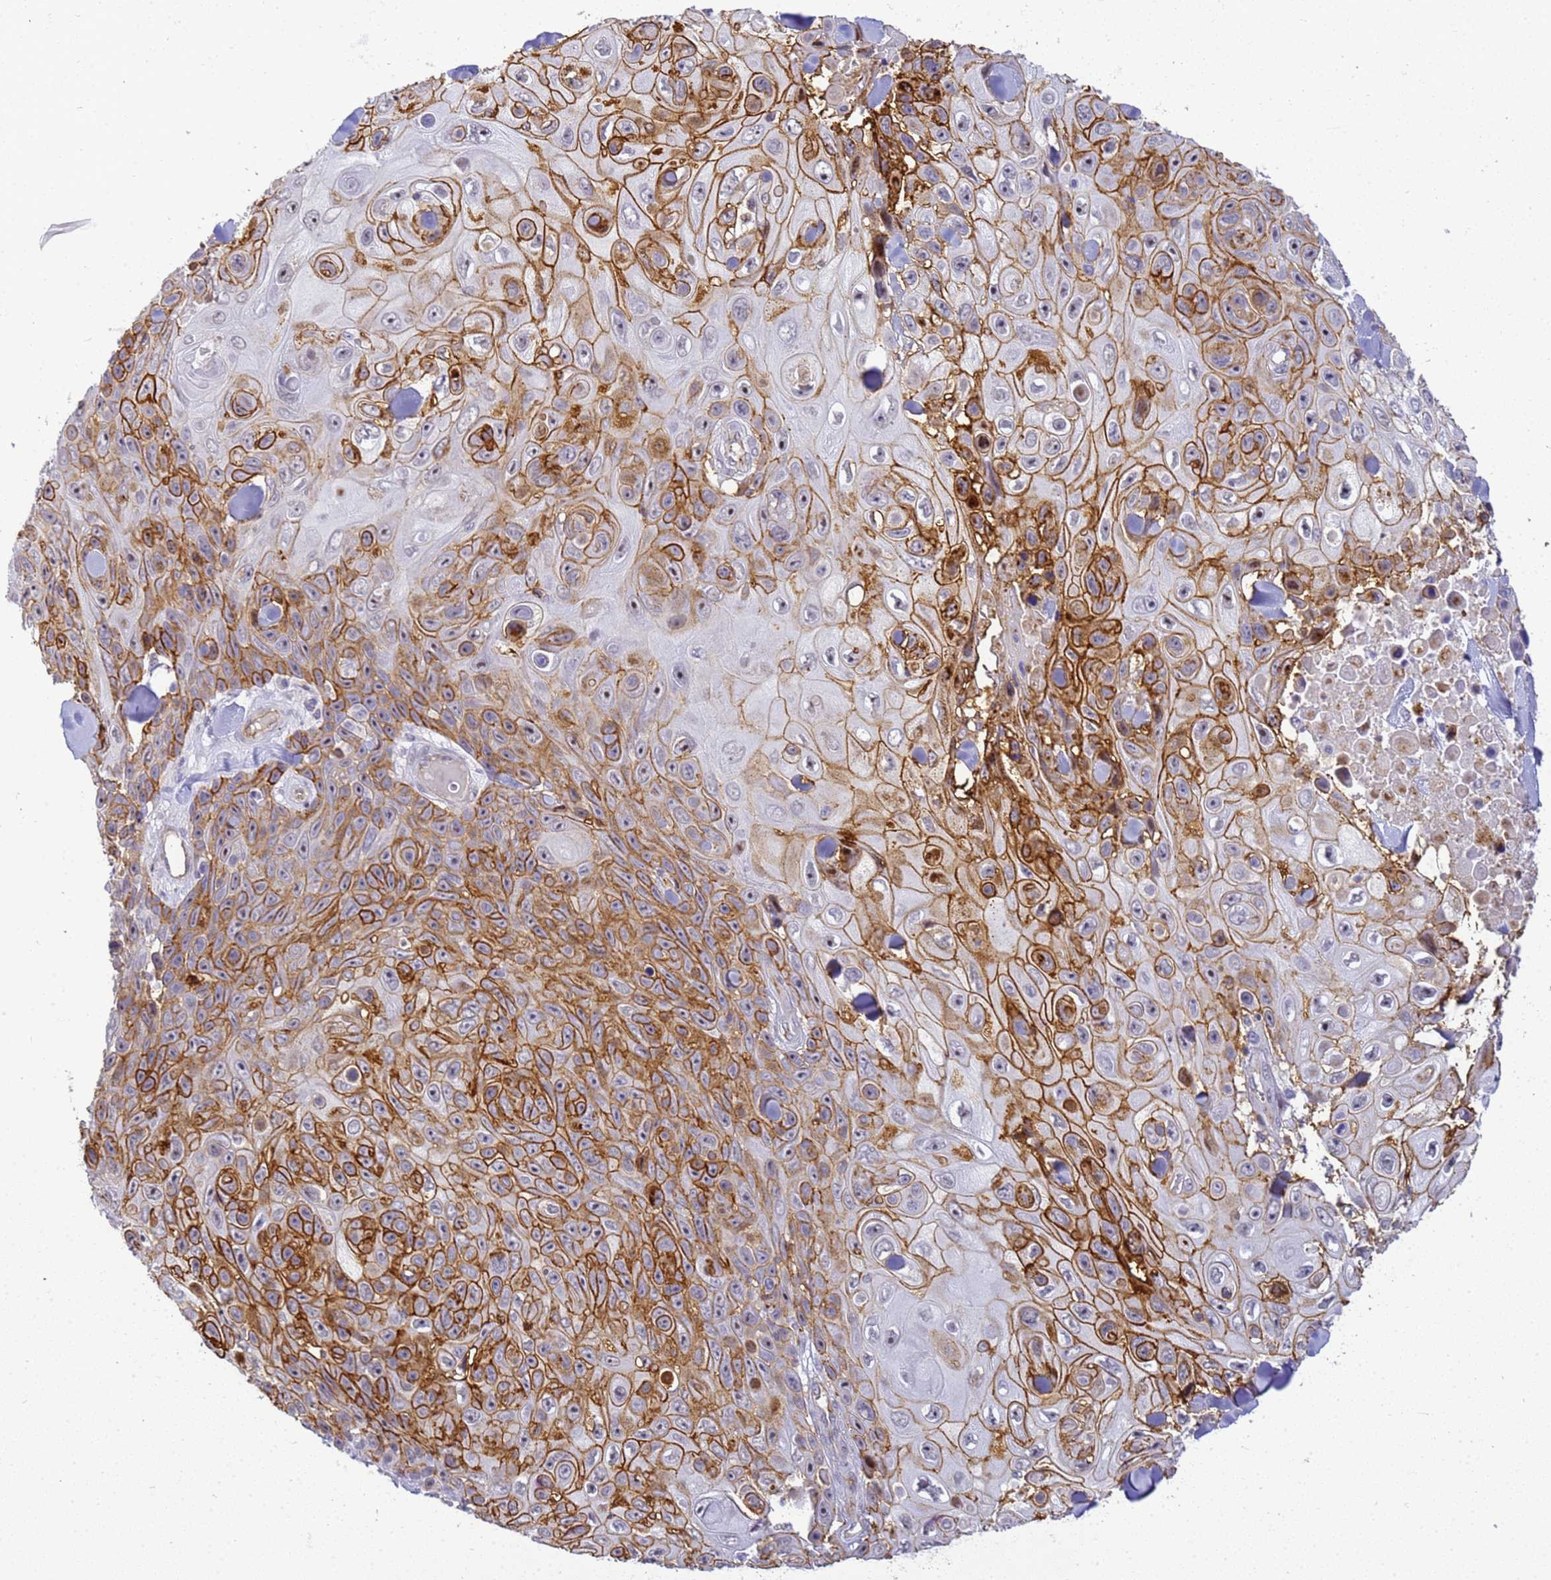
{"staining": {"intensity": "strong", "quantity": "25%-75%", "location": "cytoplasmic/membranous"}, "tissue": "skin cancer", "cell_type": "Tumor cells", "image_type": "cancer", "snomed": [{"axis": "morphology", "description": "Squamous cell carcinoma, NOS"}, {"axis": "topography", "description": "Skin"}], "caption": "A brown stain shows strong cytoplasmic/membranous expression of a protein in skin cancer tumor cells.", "gene": "GON4L", "patient": {"sex": "male", "age": 82}}